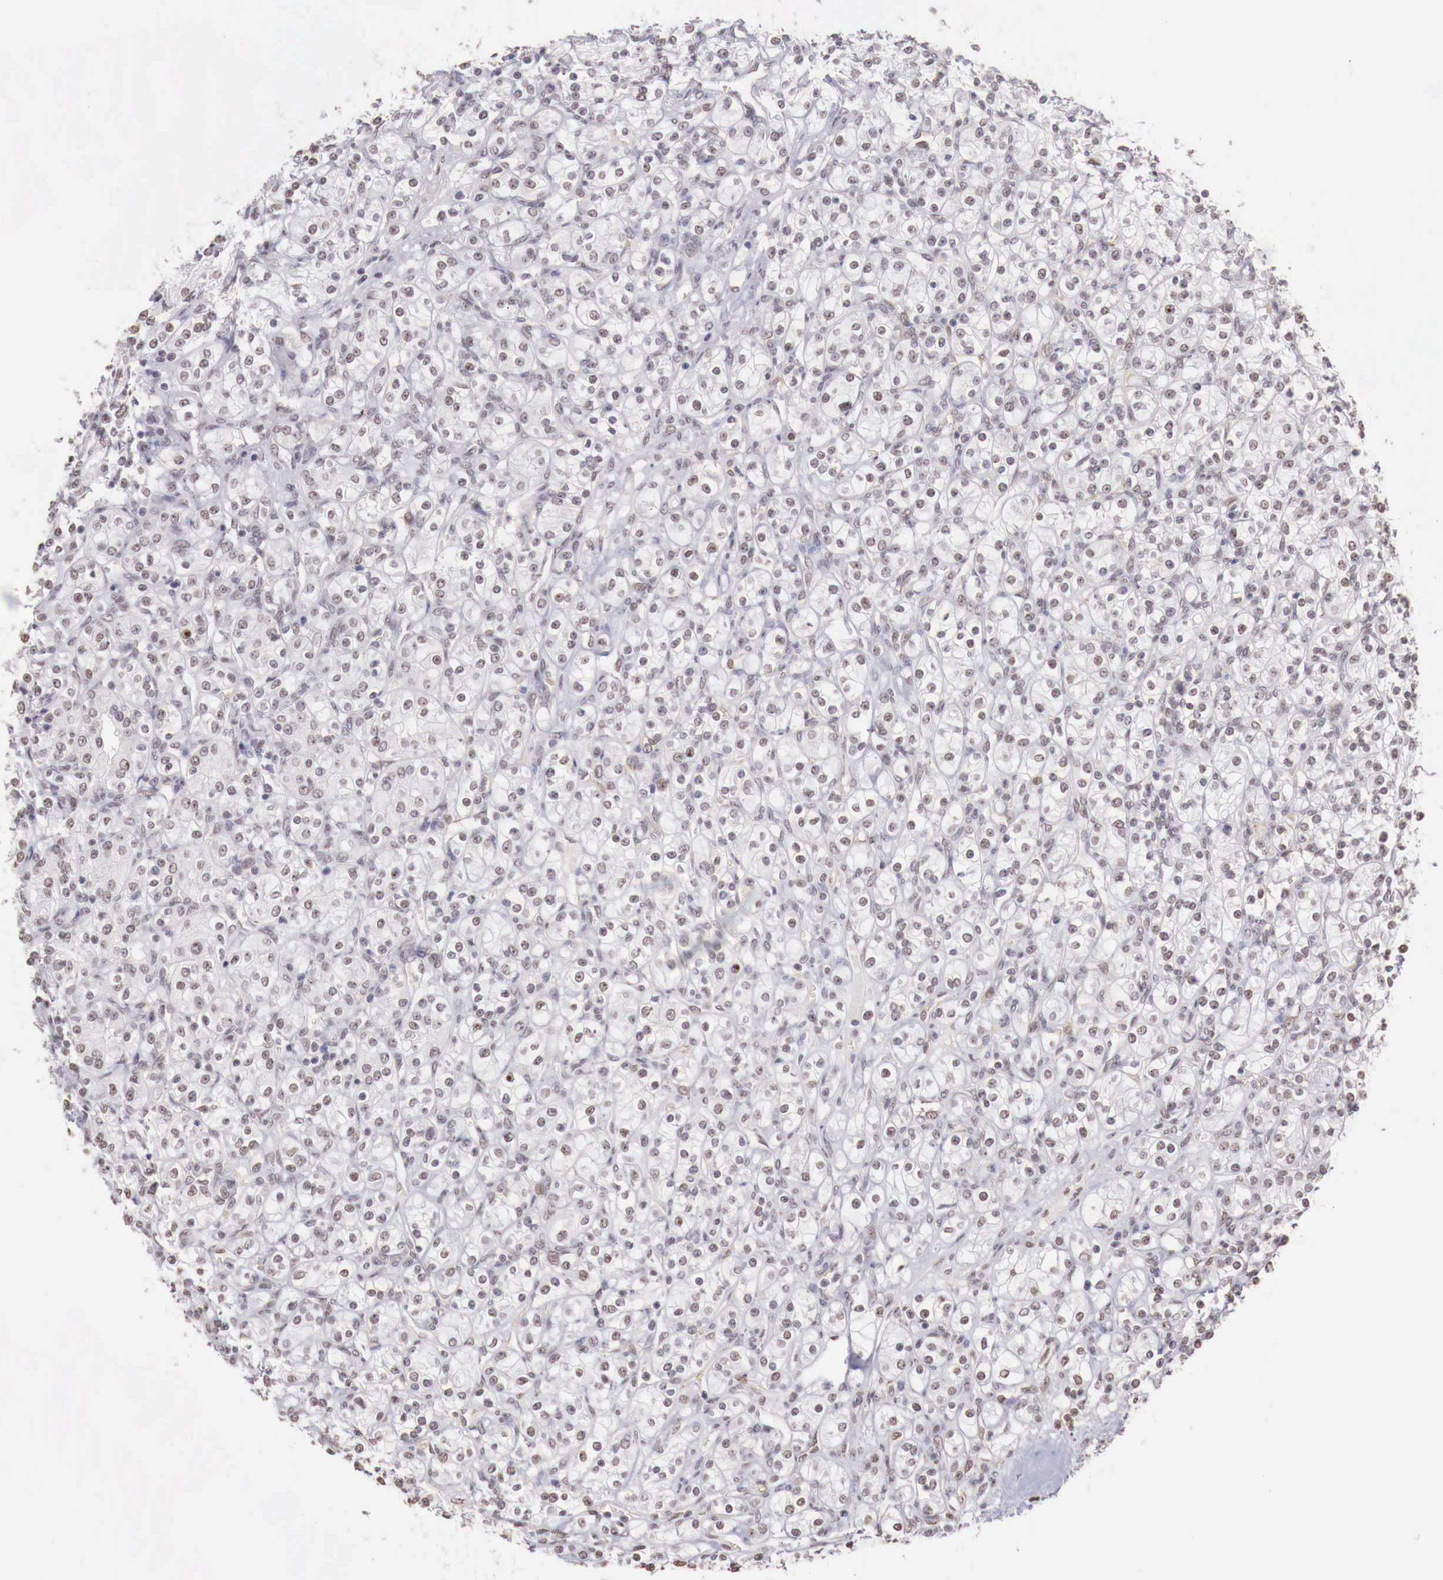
{"staining": {"intensity": "weak", "quantity": "25%-75%", "location": "nuclear"}, "tissue": "renal cancer", "cell_type": "Tumor cells", "image_type": "cancer", "snomed": [{"axis": "morphology", "description": "Adenocarcinoma, NOS"}, {"axis": "topography", "description": "Kidney"}], "caption": "This micrograph displays renal cancer stained with IHC to label a protein in brown. The nuclear of tumor cells show weak positivity for the protein. Nuclei are counter-stained blue.", "gene": "FOXP2", "patient": {"sex": "male", "age": 77}}